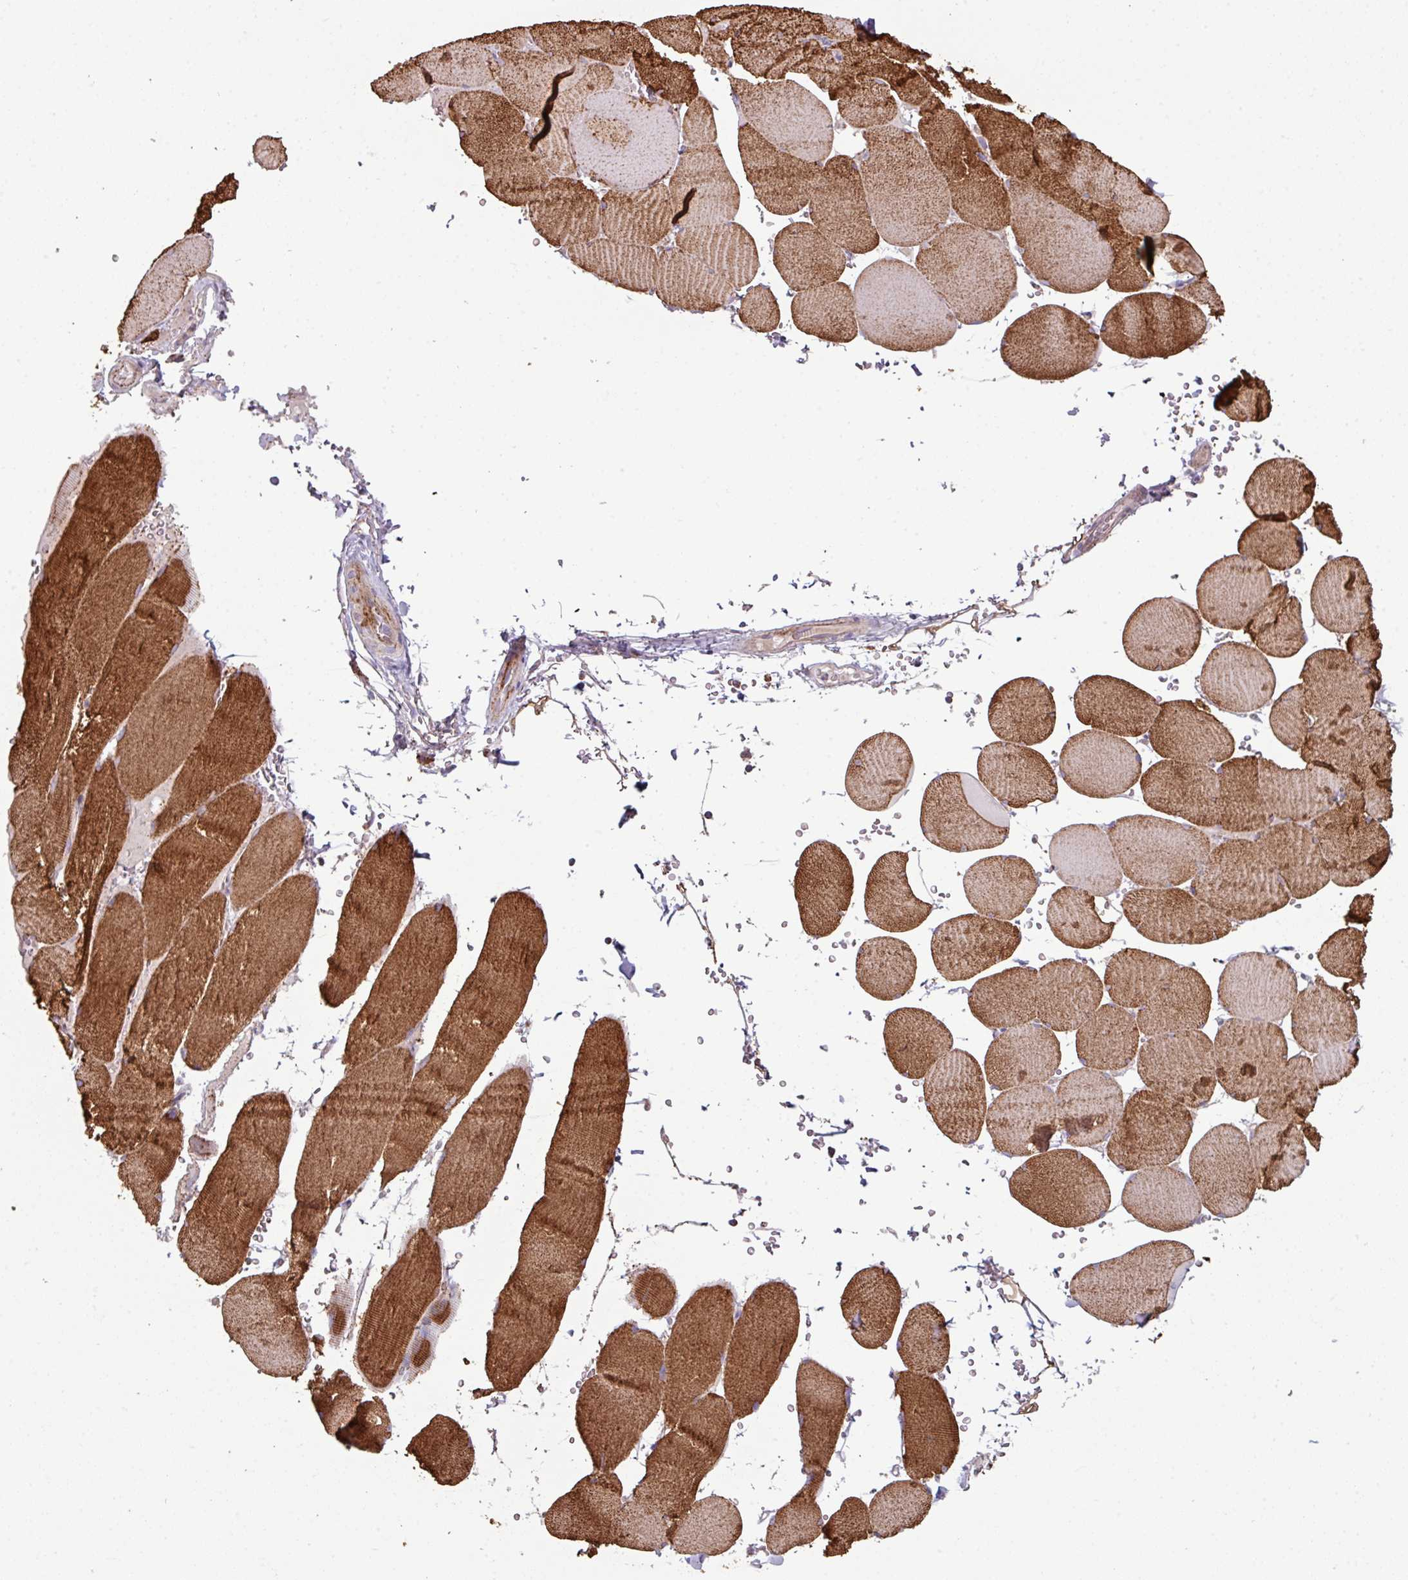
{"staining": {"intensity": "strong", "quantity": ">75%", "location": "cytoplasmic/membranous"}, "tissue": "skeletal muscle", "cell_type": "Myocytes", "image_type": "normal", "snomed": [{"axis": "morphology", "description": "Normal tissue, NOS"}, {"axis": "topography", "description": "Skeletal muscle"}, {"axis": "topography", "description": "Head-Neck"}], "caption": "The histopathology image reveals immunohistochemical staining of normal skeletal muscle. There is strong cytoplasmic/membranous expression is appreciated in approximately >75% of myocytes.", "gene": "ENSG00000260170", "patient": {"sex": "male", "age": 66}}